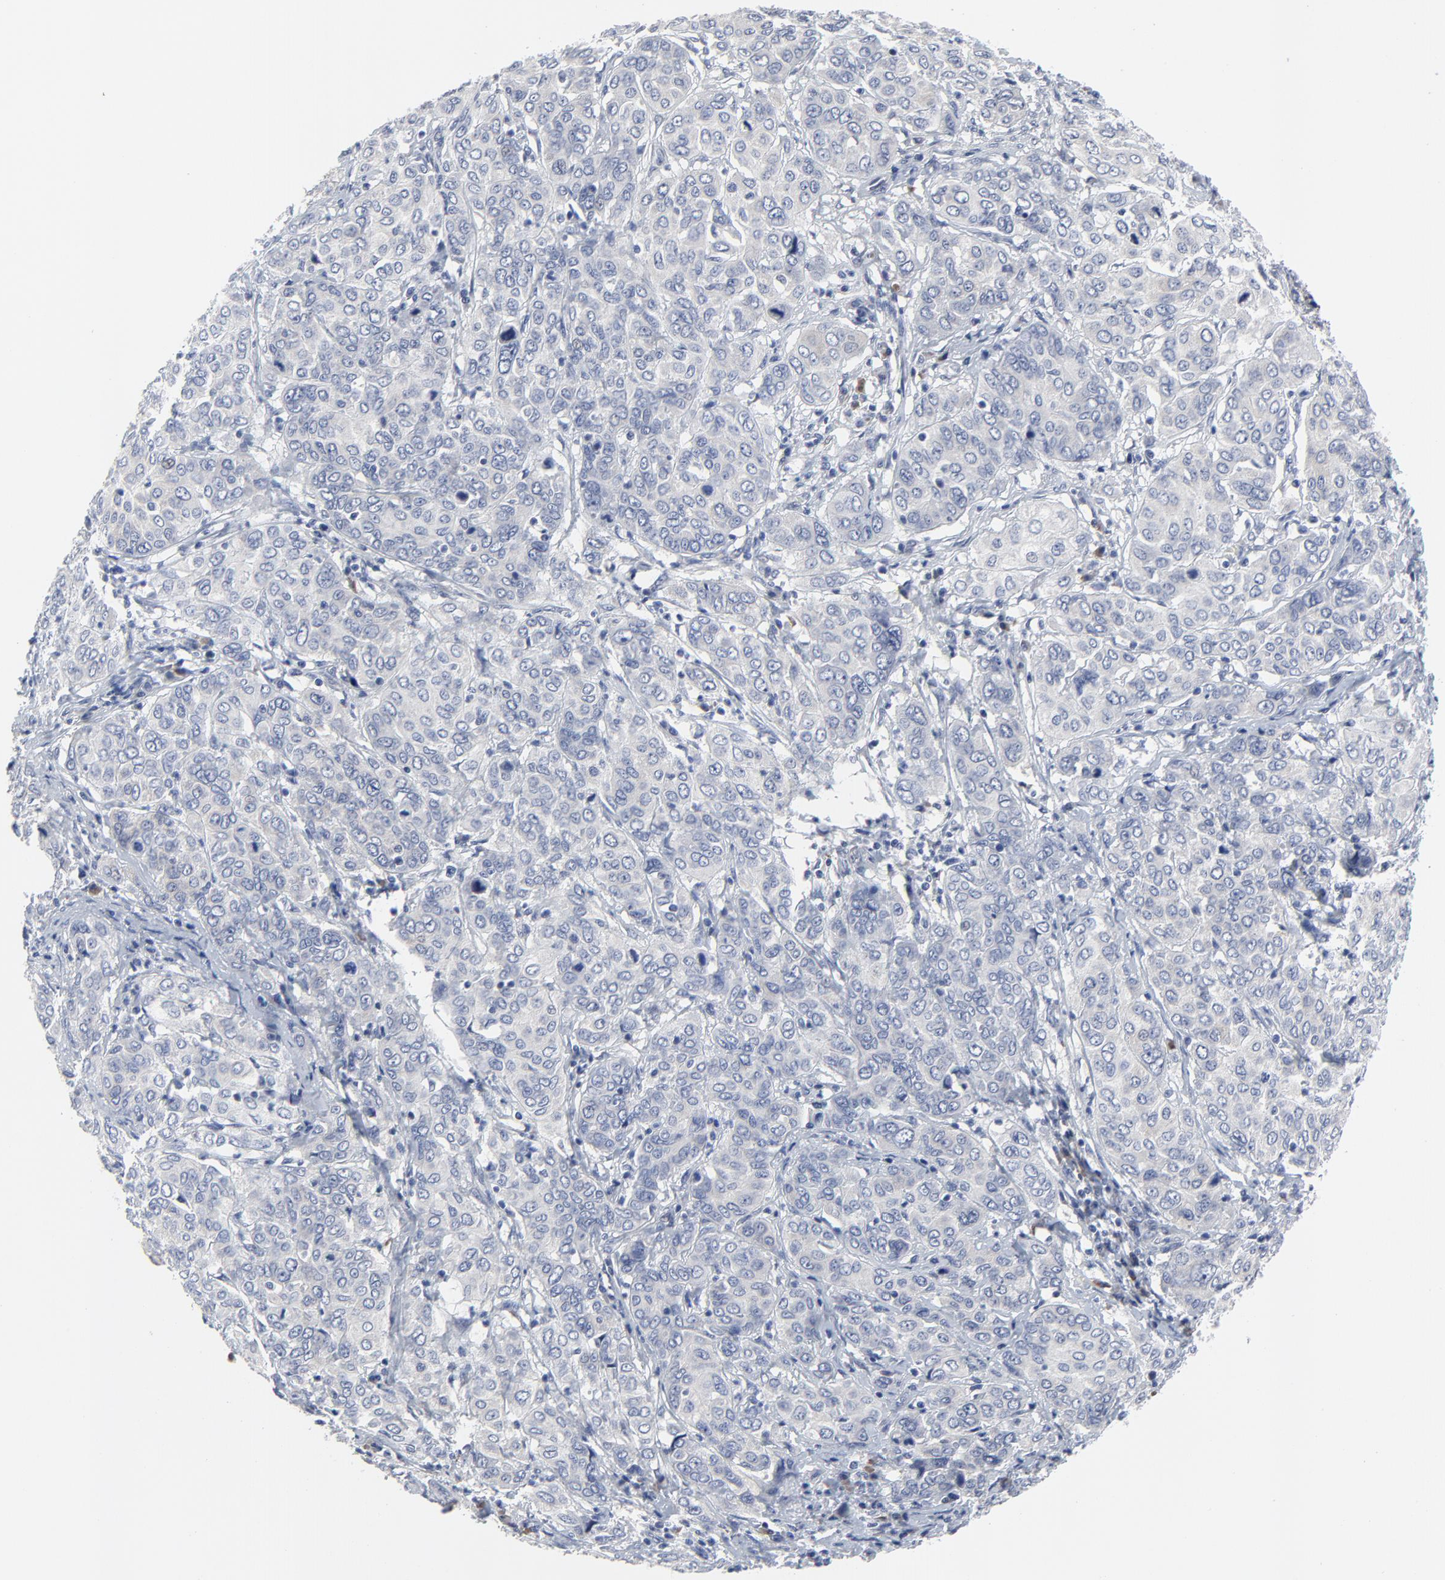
{"staining": {"intensity": "negative", "quantity": "none", "location": "none"}, "tissue": "cervical cancer", "cell_type": "Tumor cells", "image_type": "cancer", "snomed": [{"axis": "morphology", "description": "Squamous cell carcinoma, NOS"}, {"axis": "topography", "description": "Cervix"}], "caption": "Protein analysis of cervical squamous cell carcinoma shows no significant positivity in tumor cells.", "gene": "NLGN3", "patient": {"sex": "female", "age": 38}}